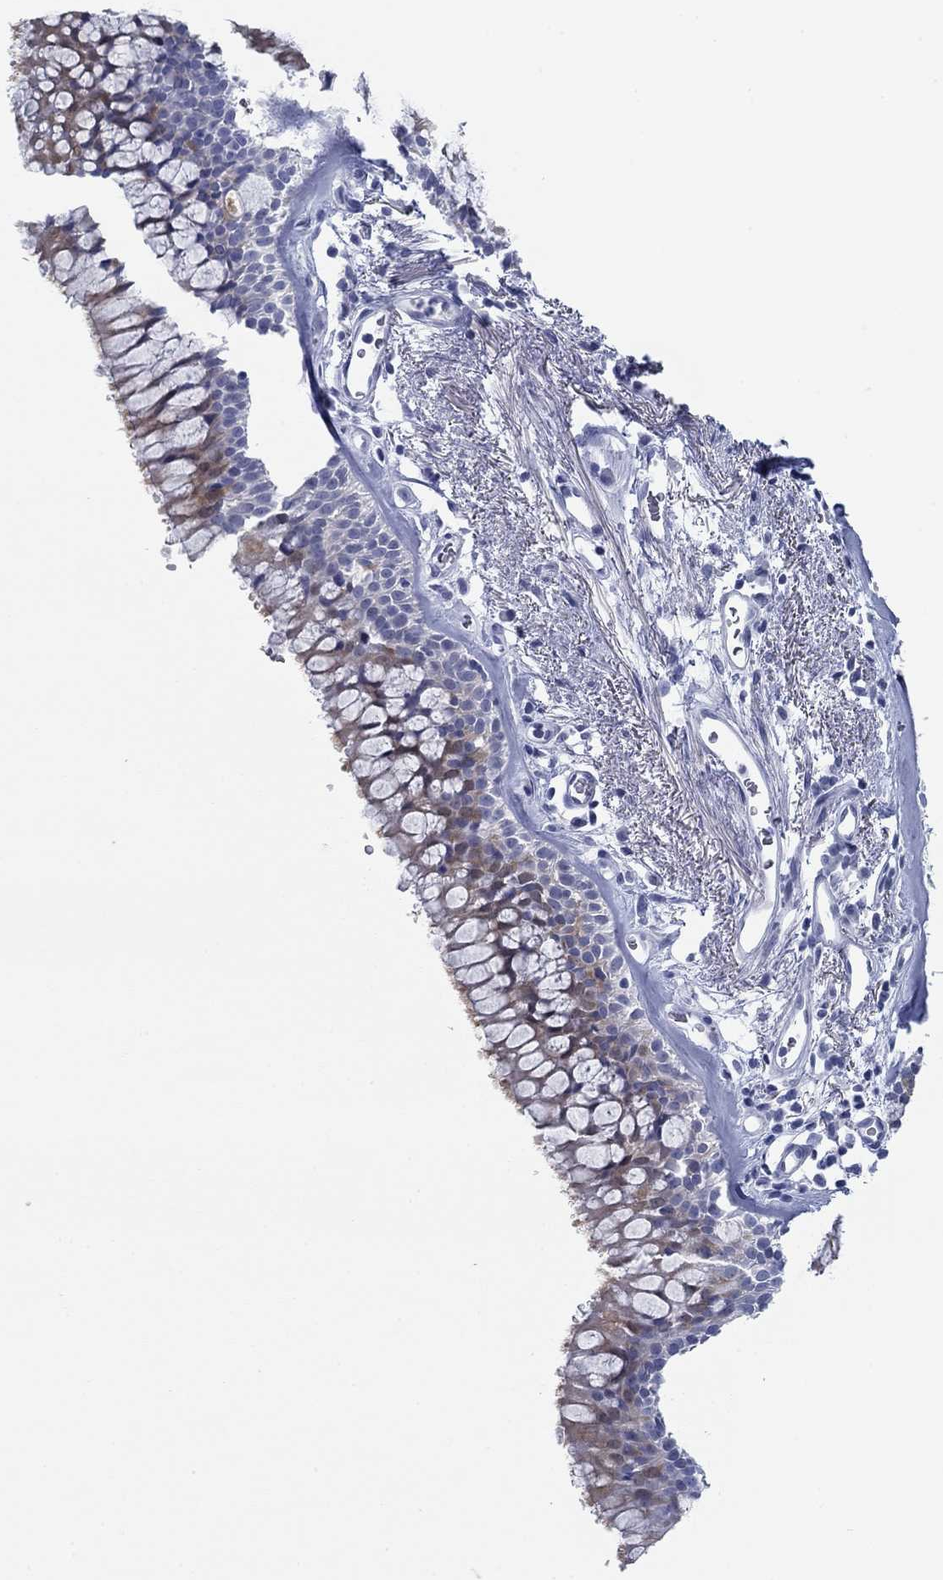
{"staining": {"intensity": "moderate", "quantity": "25%-75%", "location": "cytoplasmic/membranous"}, "tissue": "bronchus", "cell_type": "Respiratory epithelial cells", "image_type": "normal", "snomed": [{"axis": "morphology", "description": "Normal tissue, NOS"}, {"axis": "topography", "description": "Bronchus"}, {"axis": "topography", "description": "Lung"}], "caption": "Respiratory epithelial cells exhibit moderate cytoplasmic/membranous positivity in approximately 25%-75% of cells in benign bronchus.", "gene": "DNAL1", "patient": {"sex": "female", "age": 57}}